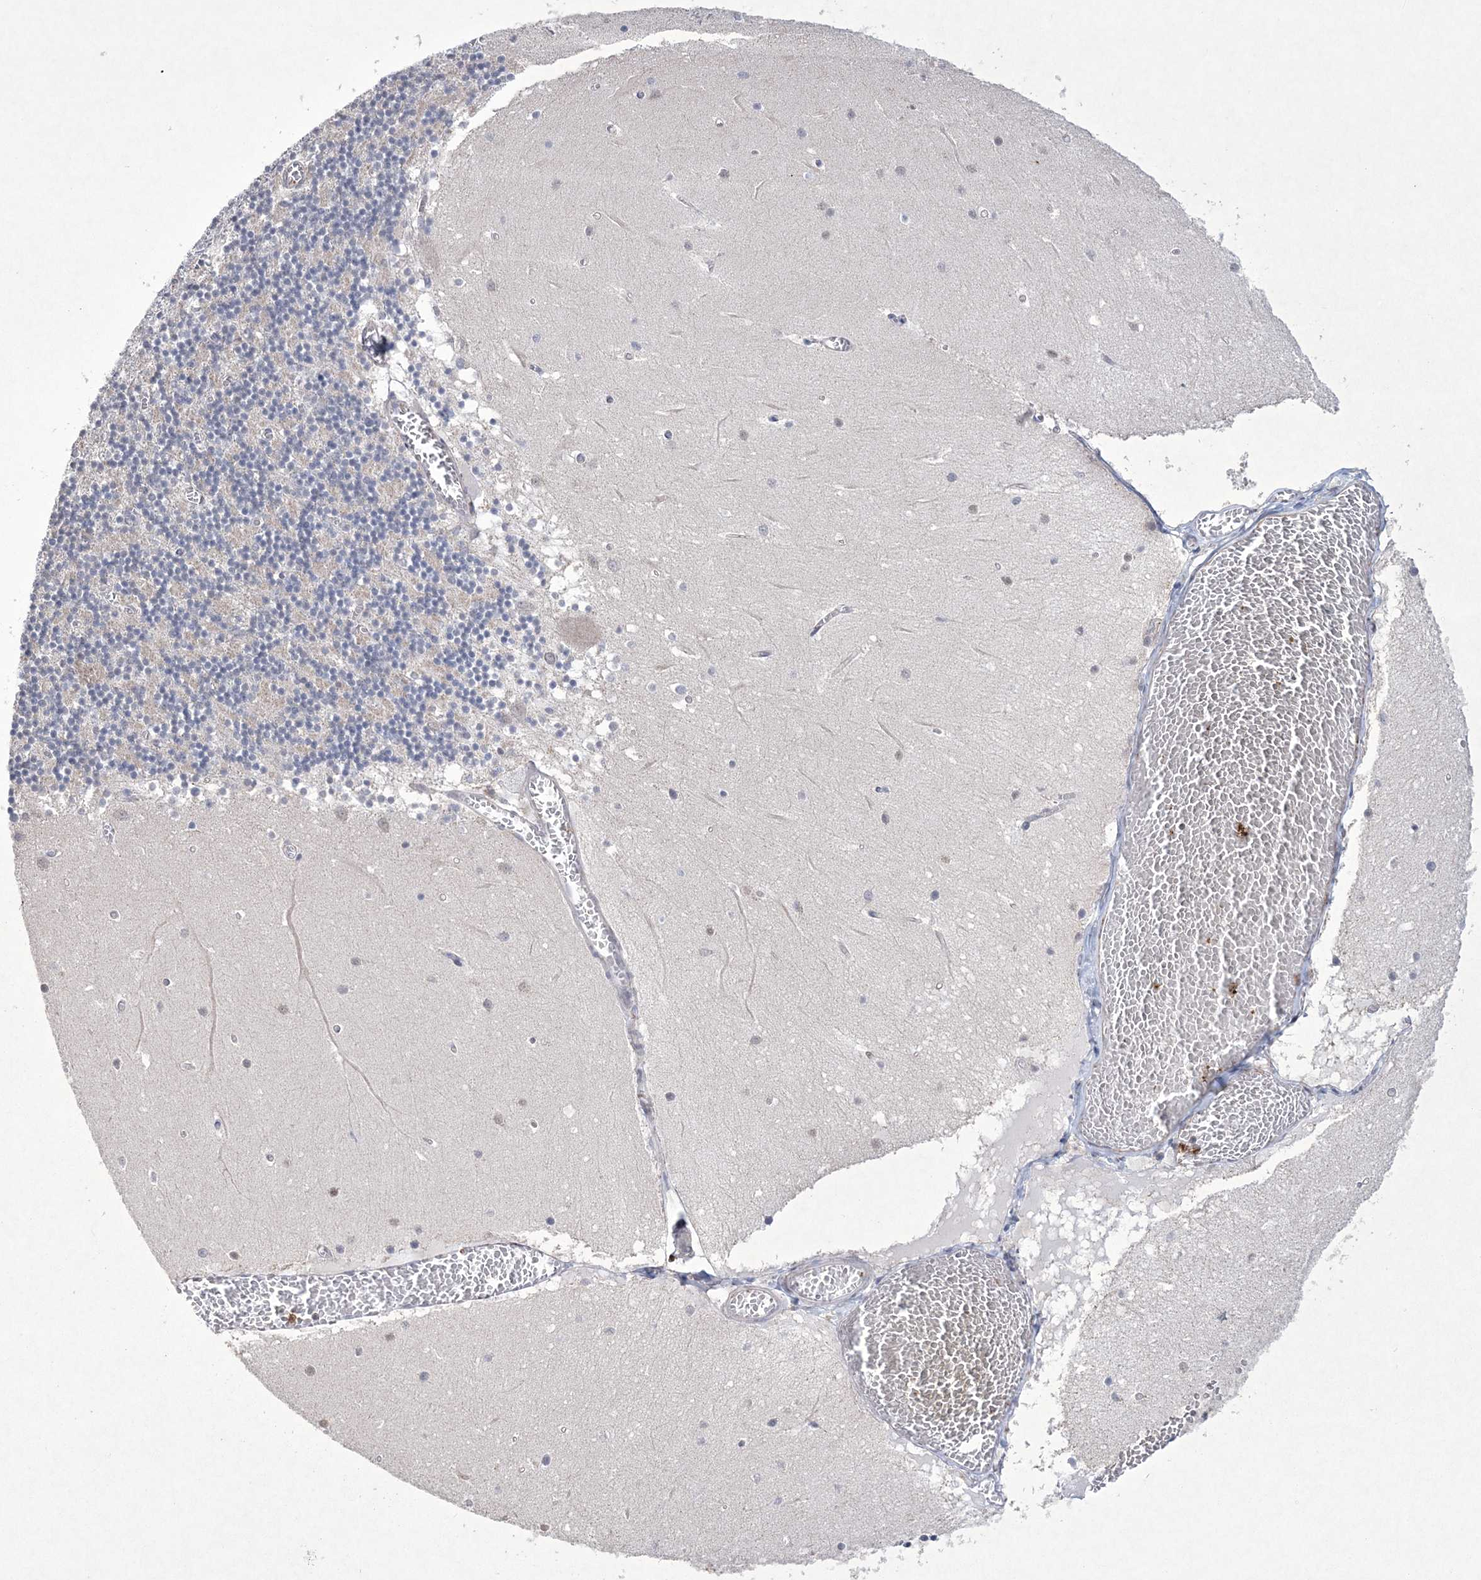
{"staining": {"intensity": "negative", "quantity": "none", "location": "none"}, "tissue": "cerebellum", "cell_type": "Cells in granular layer", "image_type": "normal", "snomed": [{"axis": "morphology", "description": "Normal tissue, NOS"}, {"axis": "topography", "description": "Cerebellum"}], "caption": "Cerebellum was stained to show a protein in brown. There is no significant expression in cells in granular layer. (DAB IHC, high magnification).", "gene": "DPCD", "patient": {"sex": "female", "age": 28}}